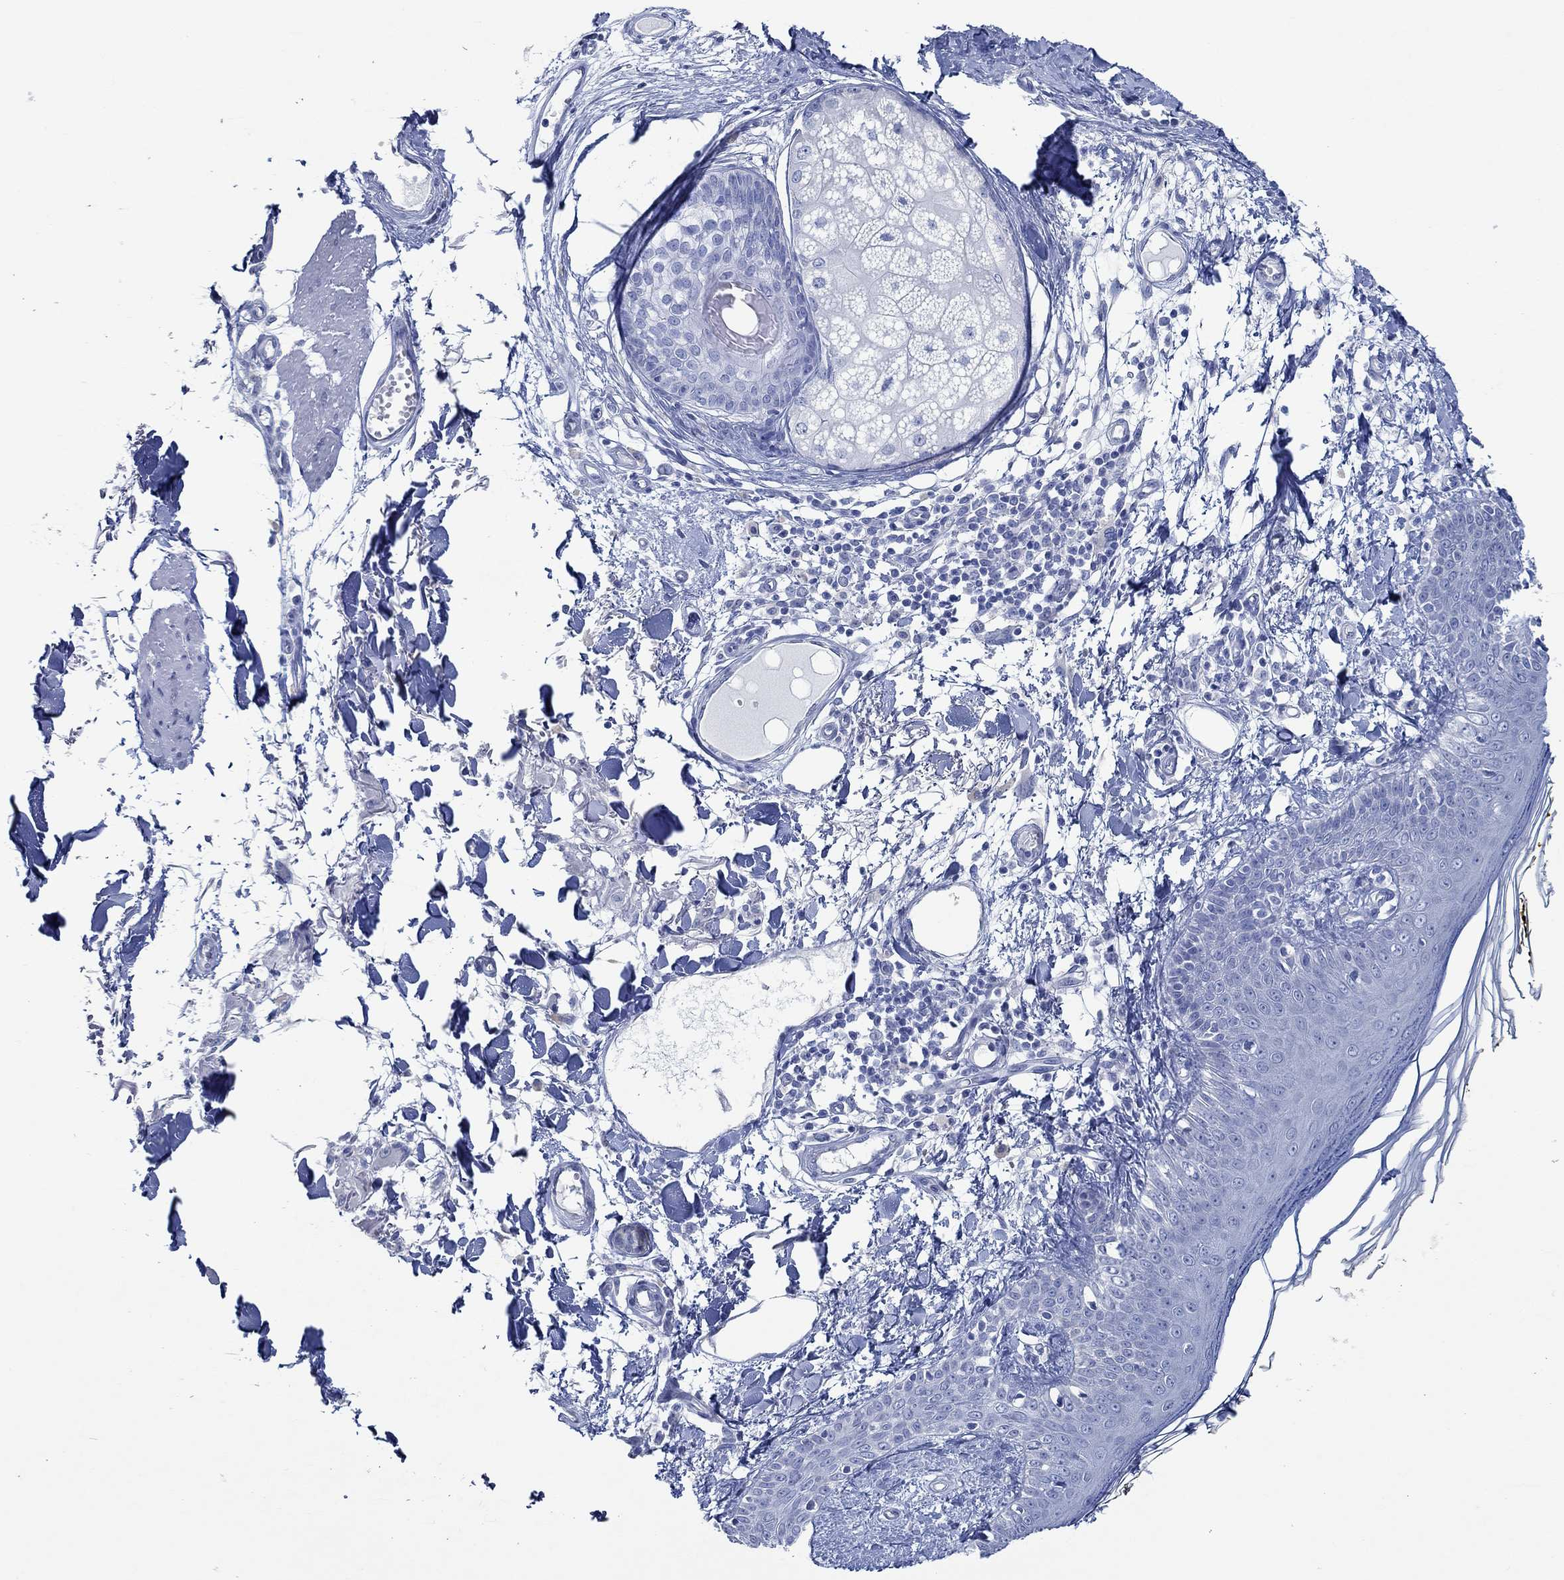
{"staining": {"intensity": "negative", "quantity": "none", "location": "none"}, "tissue": "skin", "cell_type": "Fibroblasts", "image_type": "normal", "snomed": [{"axis": "morphology", "description": "Normal tissue, NOS"}, {"axis": "topography", "description": "Skin"}], "caption": "Micrograph shows no significant protein staining in fibroblasts of normal skin. The staining is performed using DAB brown chromogen with nuclei counter-stained in using hematoxylin.", "gene": "ZNF671", "patient": {"sex": "male", "age": 76}}